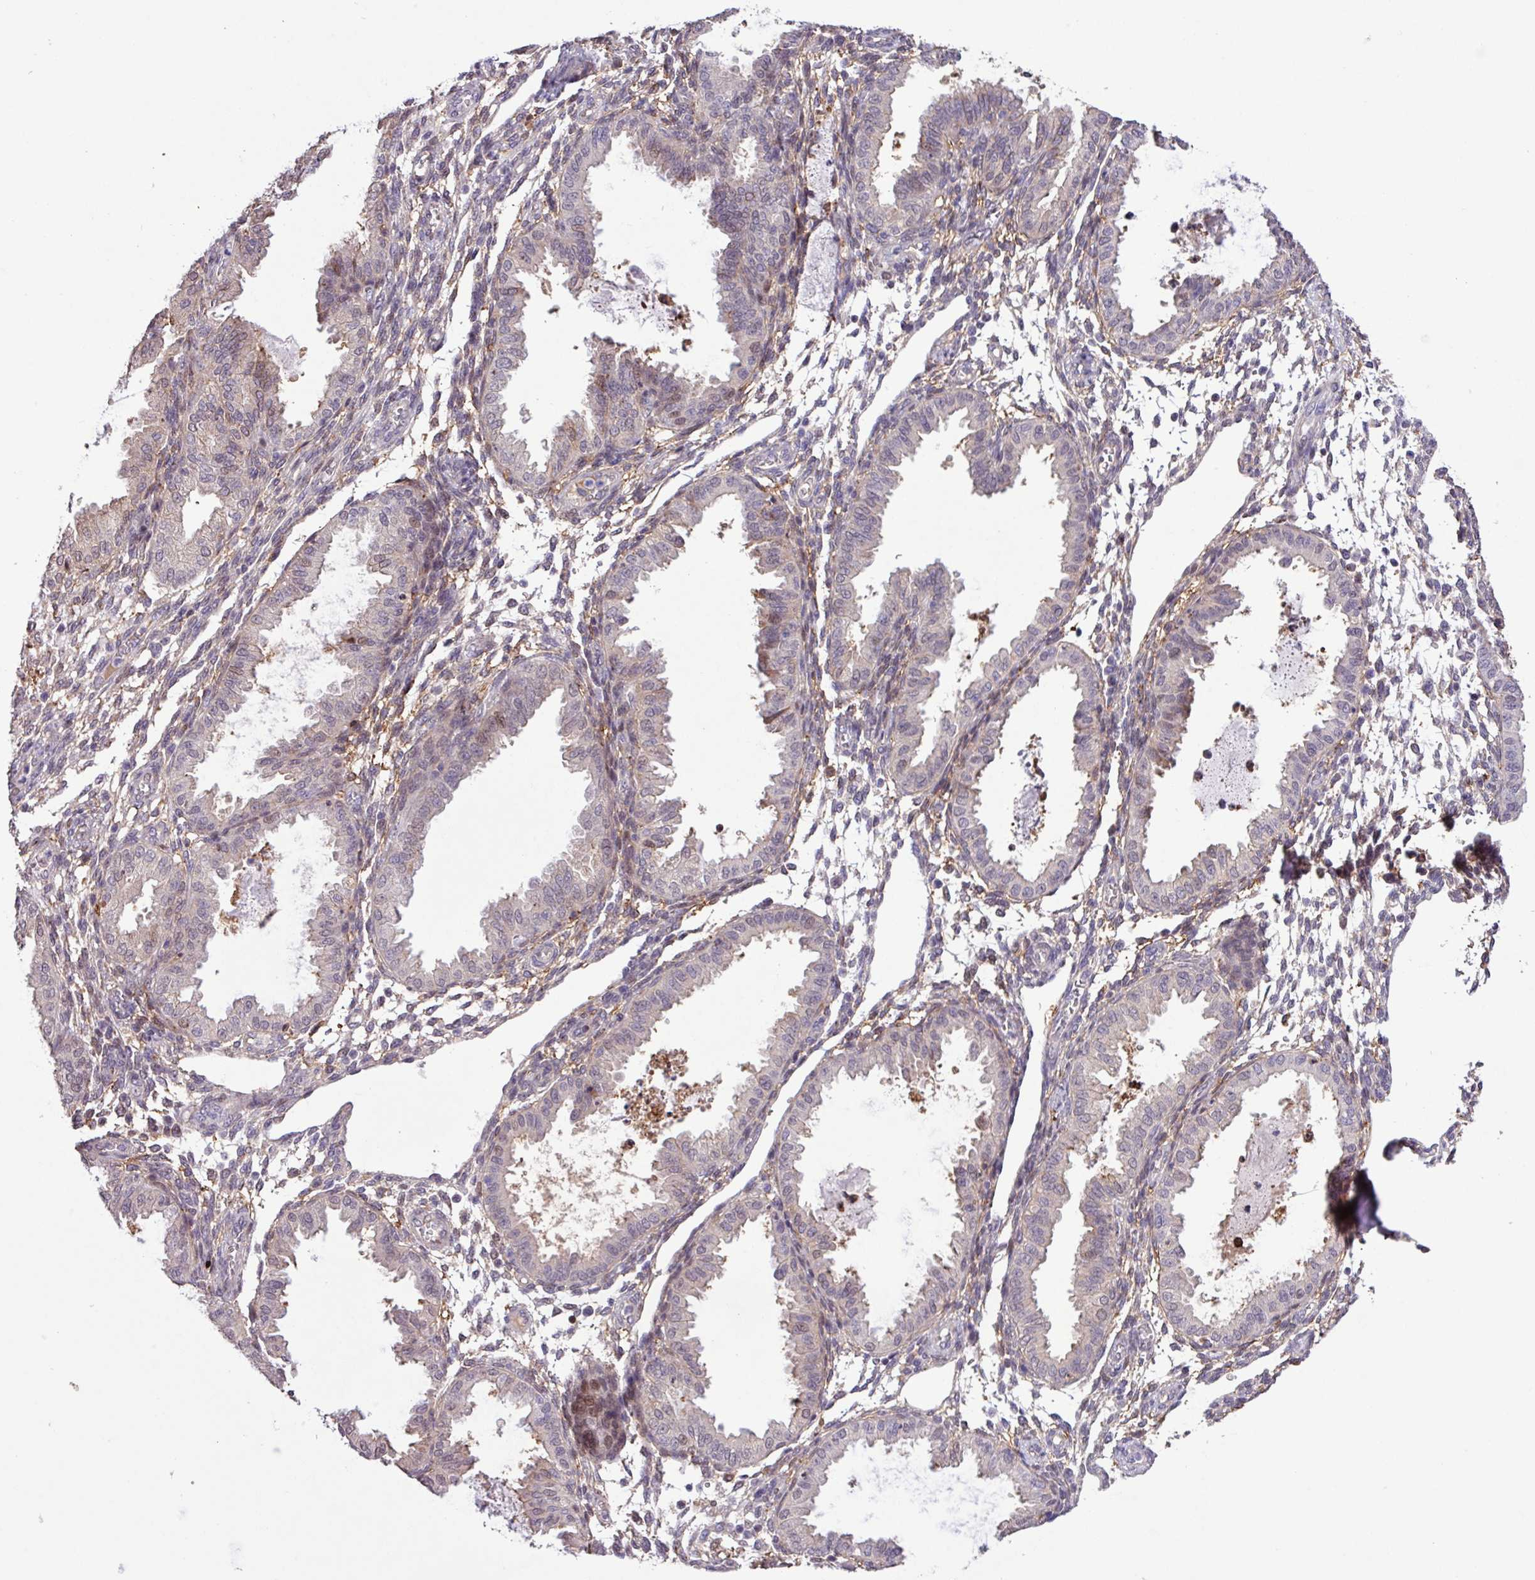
{"staining": {"intensity": "moderate", "quantity": "25%-75%", "location": "cytoplasmic/membranous"}, "tissue": "endometrium", "cell_type": "Cells in endometrial stroma", "image_type": "normal", "snomed": [{"axis": "morphology", "description": "Normal tissue, NOS"}, {"axis": "topography", "description": "Endometrium"}], "caption": "This is a photomicrograph of immunohistochemistry staining of benign endometrium, which shows moderate staining in the cytoplasmic/membranous of cells in endometrial stroma.", "gene": "RPP25L", "patient": {"sex": "female", "age": 33}}